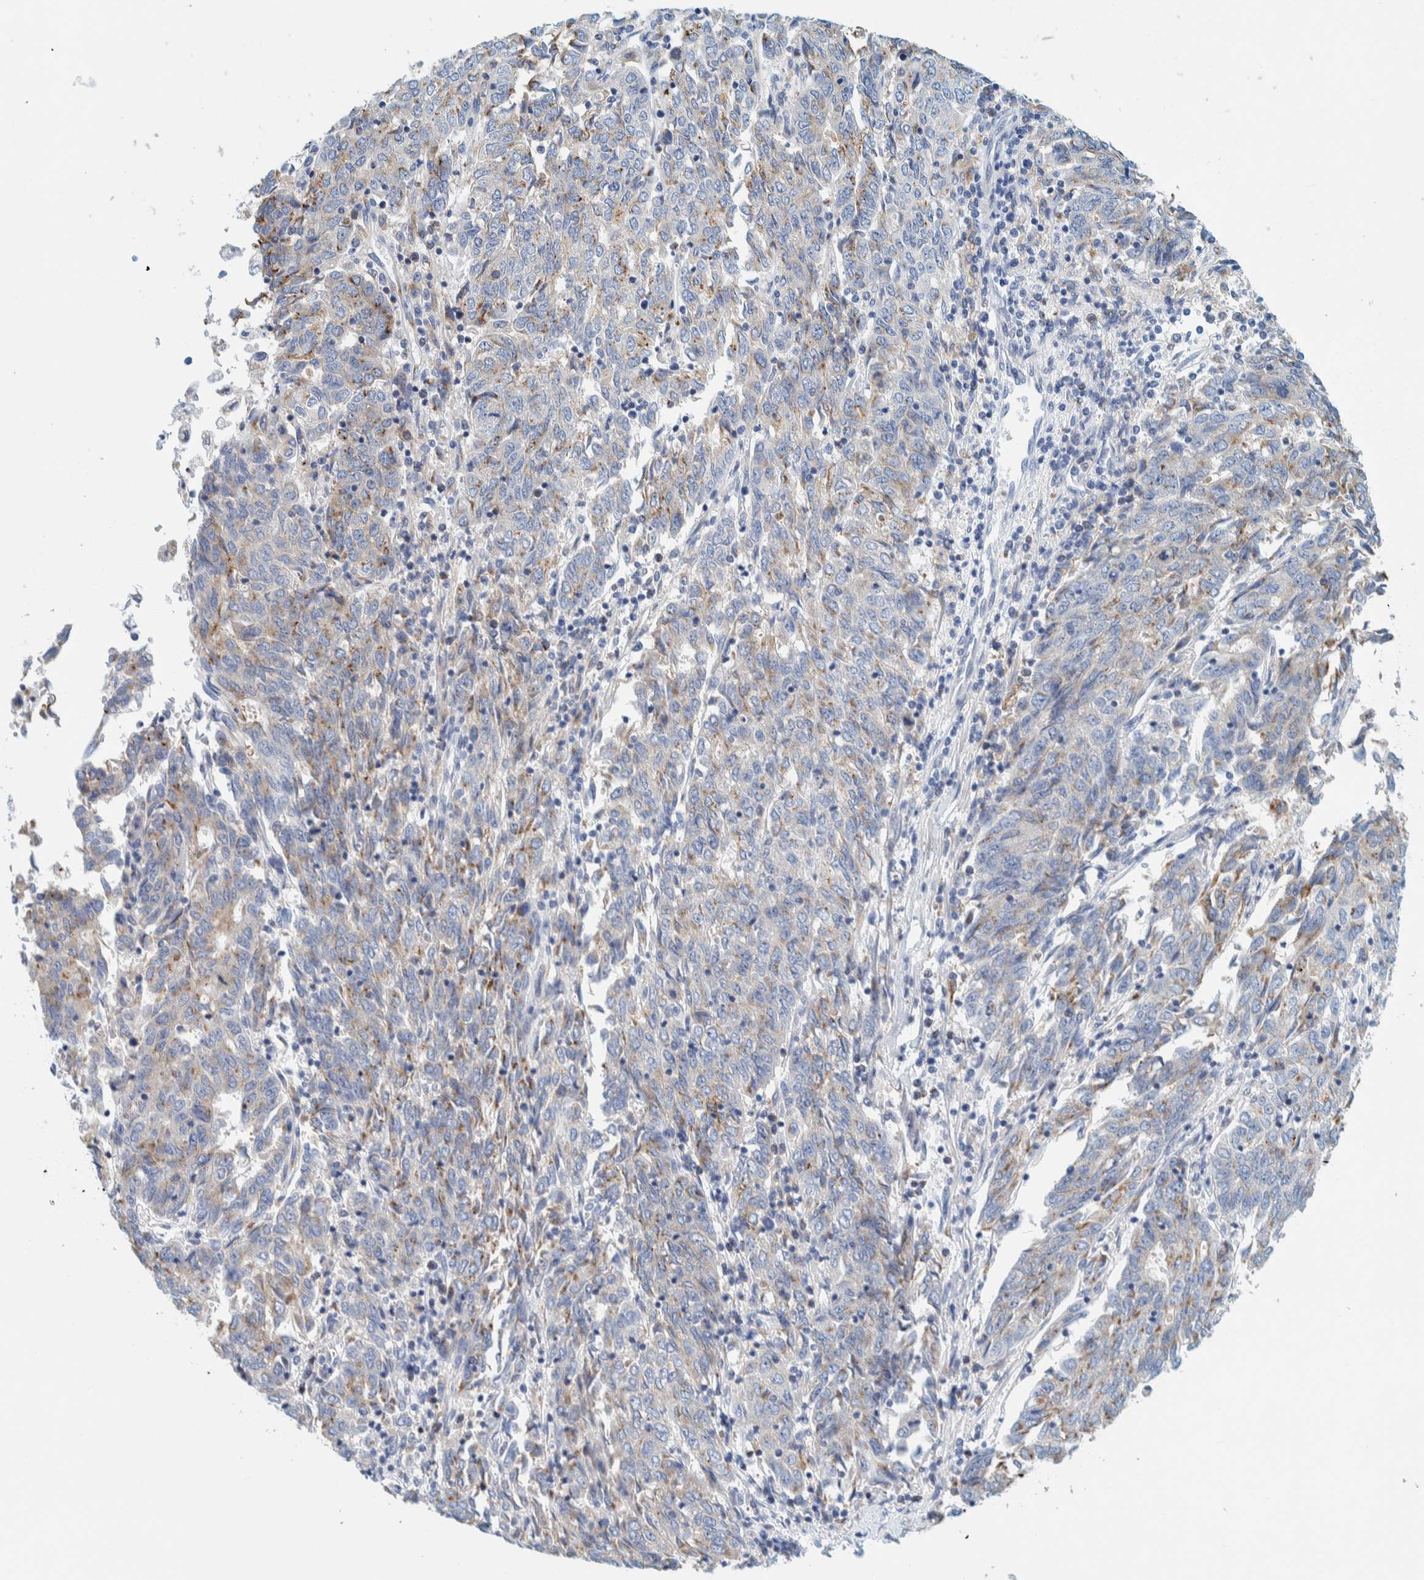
{"staining": {"intensity": "weak", "quantity": "<25%", "location": "cytoplasmic/membranous"}, "tissue": "endometrial cancer", "cell_type": "Tumor cells", "image_type": "cancer", "snomed": [{"axis": "morphology", "description": "Adenocarcinoma, NOS"}, {"axis": "topography", "description": "Endometrium"}], "caption": "Micrograph shows no protein positivity in tumor cells of adenocarcinoma (endometrial) tissue.", "gene": "MOG", "patient": {"sex": "female", "age": 80}}